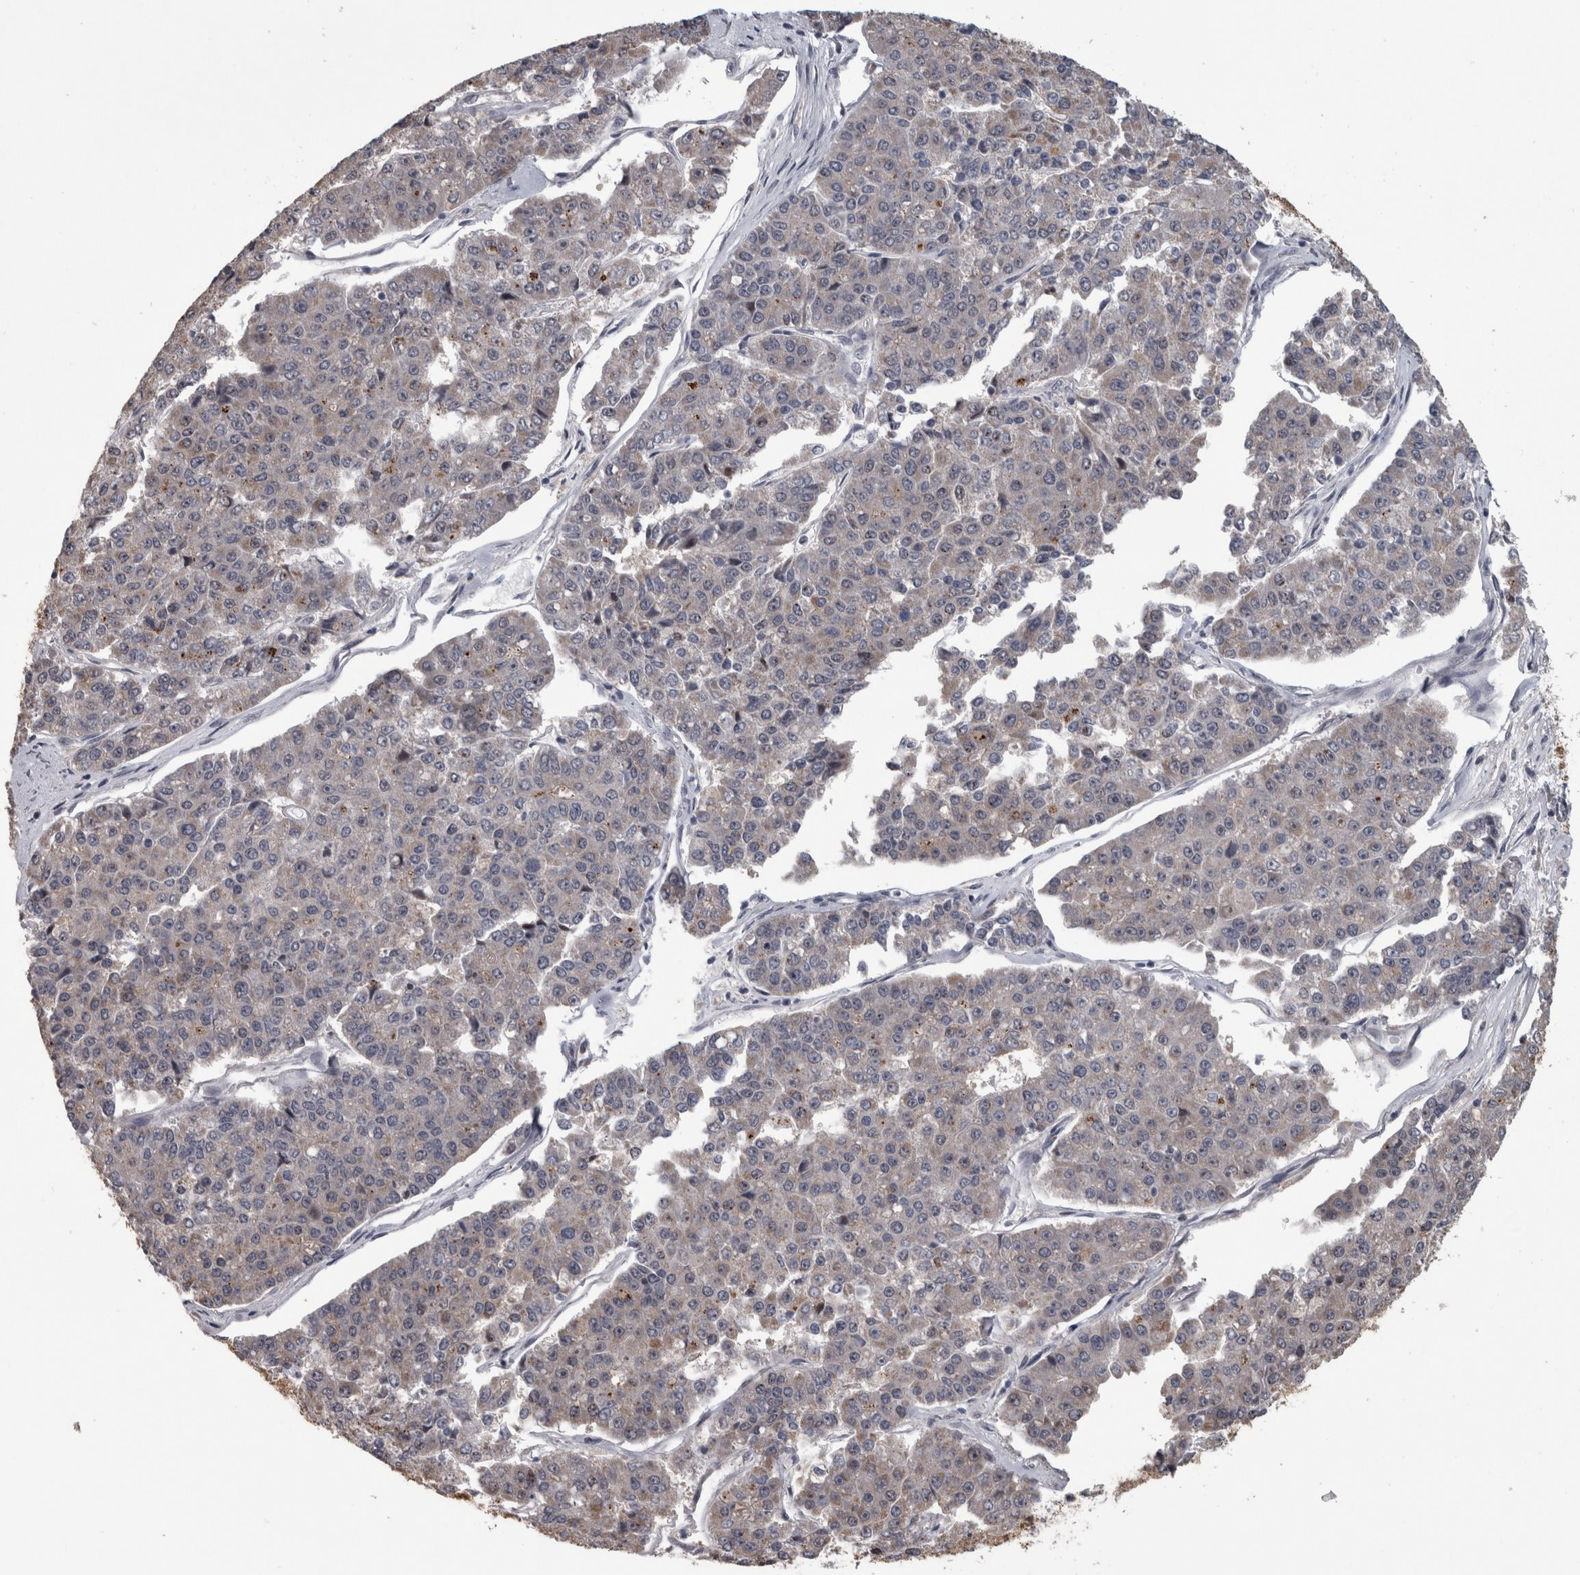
{"staining": {"intensity": "weak", "quantity": "<25%", "location": "cytoplasmic/membranous"}, "tissue": "pancreatic cancer", "cell_type": "Tumor cells", "image_type": "cancer", "snomed": [{"axis": "morphology", "description": "Adenocarcinoma, NOS"}, {"axis": "topography", "description": "Pancreas"}], "caption": "This is an immunohistochemistry histopathology image of human pancreatic adenocarcinoma. There is no positivity in tumor cells.", "gene": "DBT", "patient": {"sex": "male", "age": 50}}